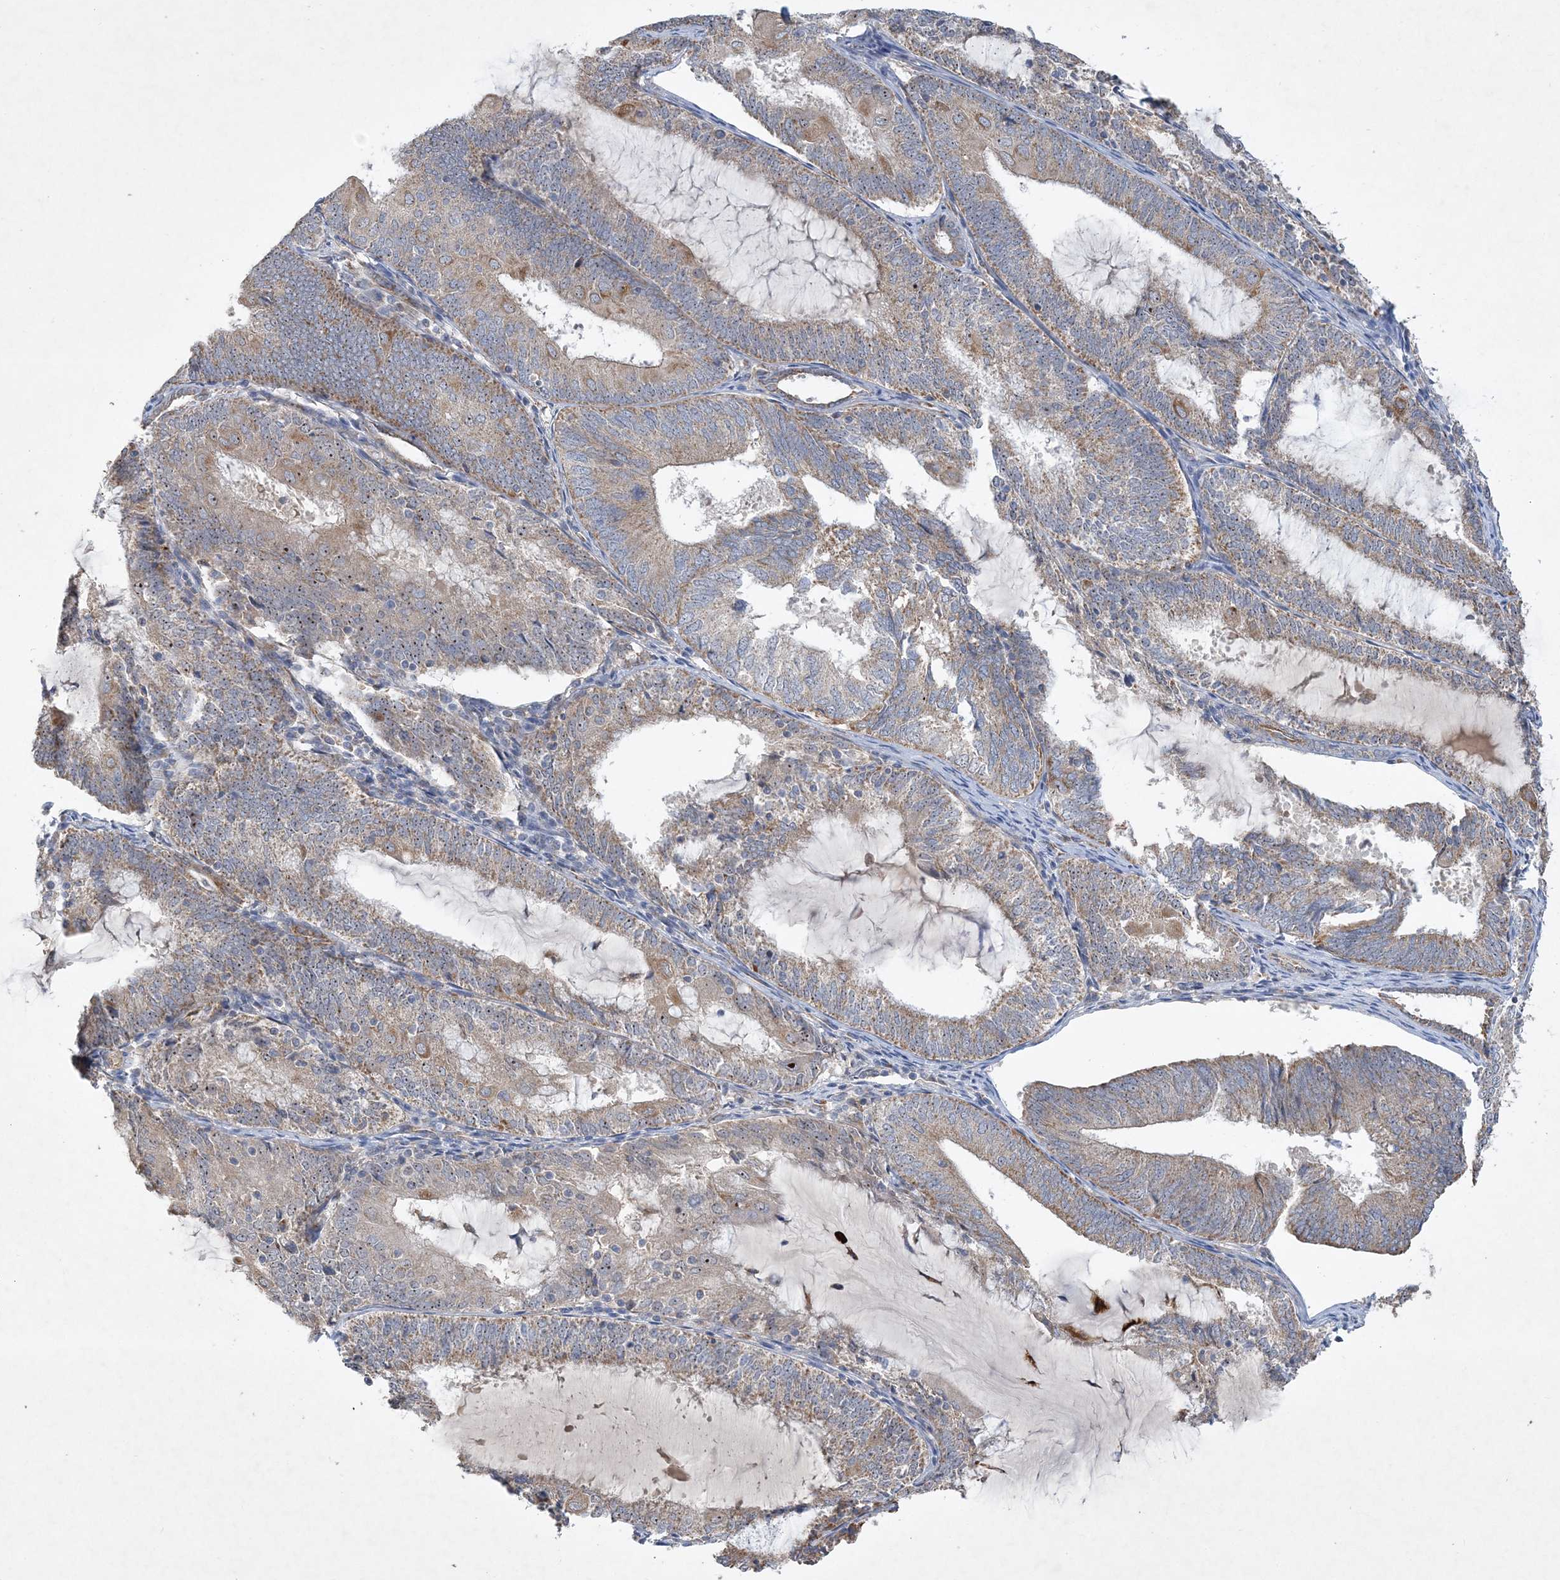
{"staining": {"intensity": "moderate", "quantity": ">75%", "location": "cytoplasmic/membranous,nuclear"}, "tissue": "endometrial cancer", "cell_type": "Tumor cells", "image_type": "cancer", "snomed": [{"axis": "morphology", "description": "Adenocarcinoma, NOS"}, {"axis": "topography", "description": "Endometrium"}], "caption": "A brown stain highlights moderate cytoplasmic/membranous and nuclear staining of a protein in adenocarcinoma (endometrial) tumor cells. The protein is shown in brown color, while the nuclei are stained blue.", "gene": "FEZ2", "patient": {"sex": "female", "age": 81}}